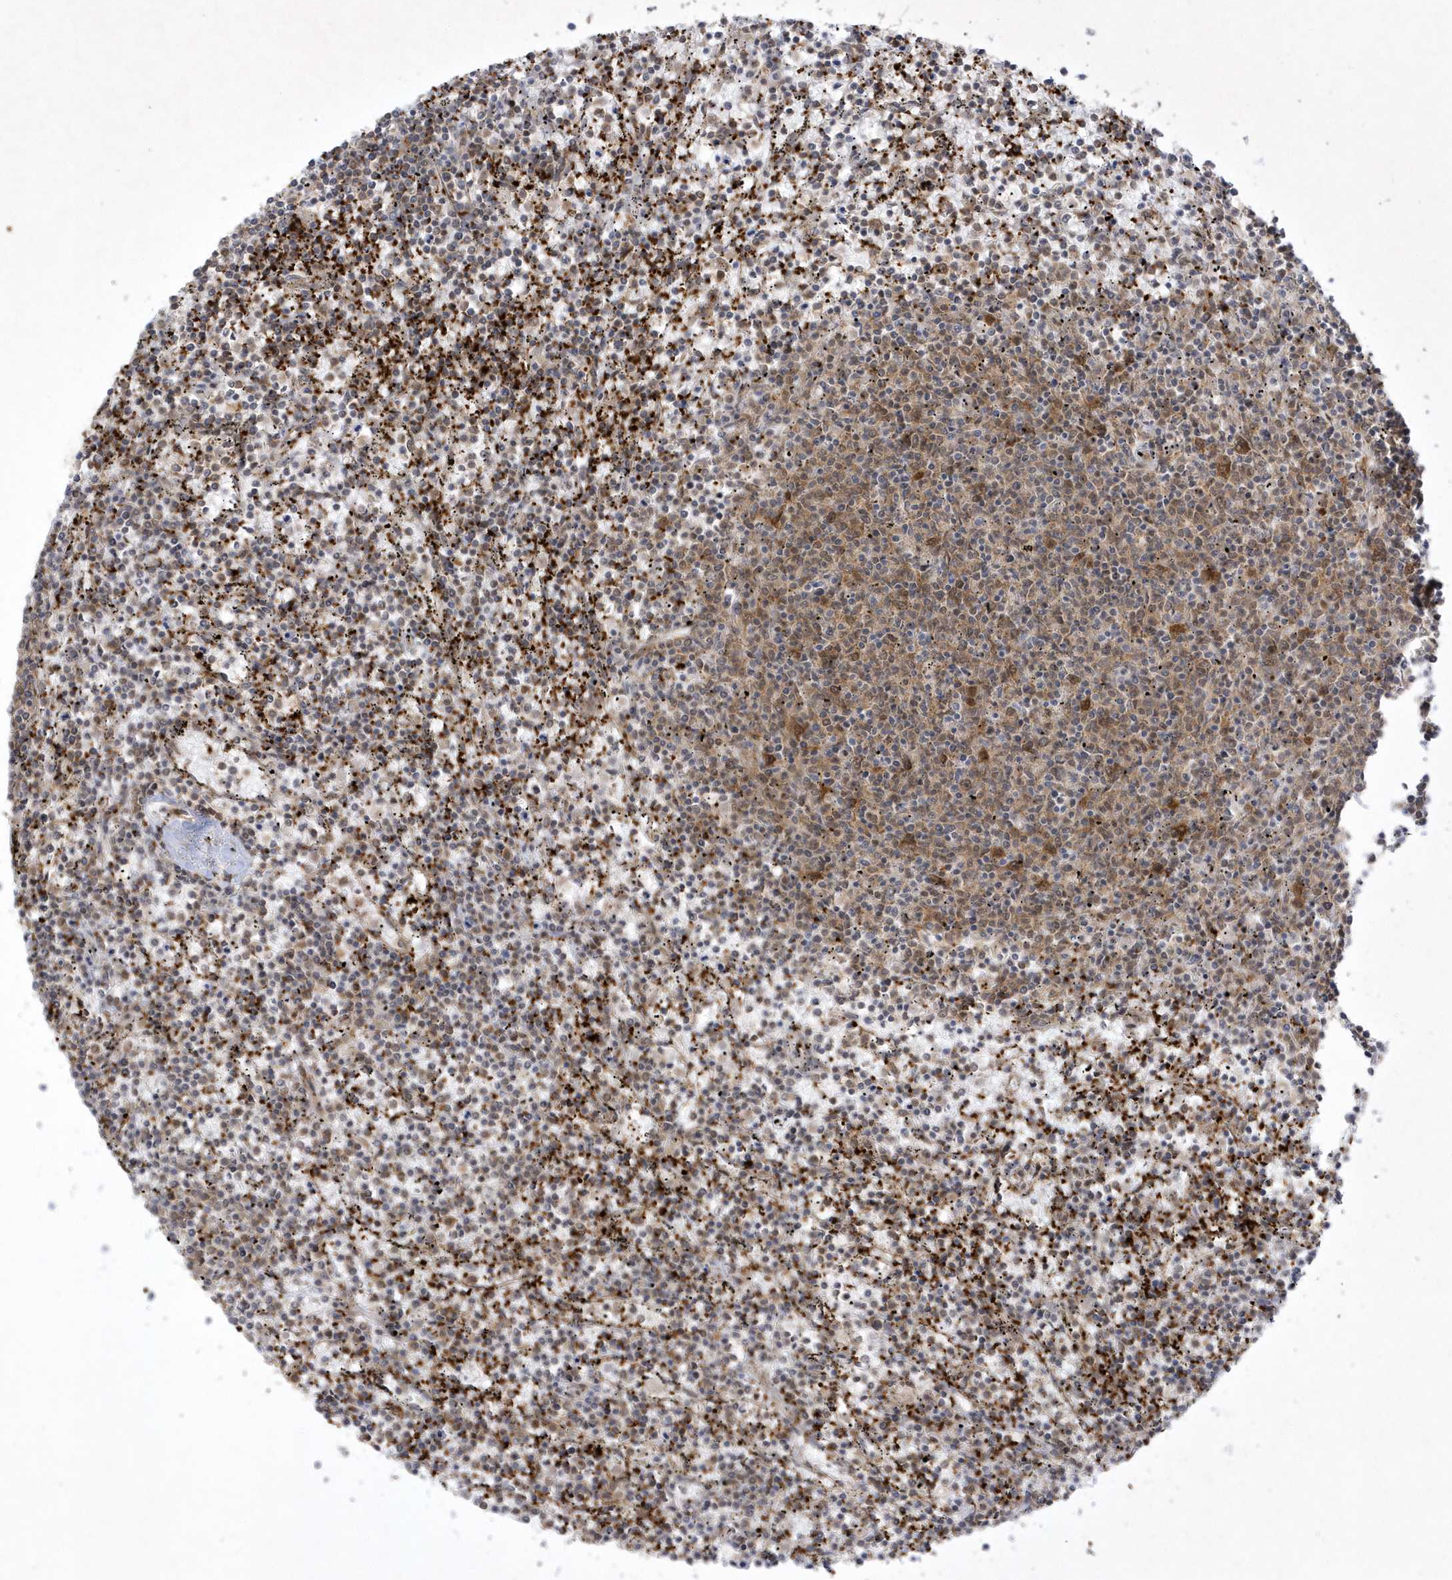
{"staining": {"intensity": "weak", "quantity": "25%-75%", "location": "cytoplasmic/membranous"}, "tissue": "lymphoma", "cell_type": "Tumor cells", "image_type": "cancer", "snomed": [{"axis": "morphology", "description": "Malignant lymphoma, non-Hodgkin's type, Low grade"}, {"axis": "topography", "description": "Spleen"}], "caption": "Protein expression analysis of lymphoma shows weak cytoplasmic/membranous expression in approximately 25%-75% of tumor cells.", "gene": "NAF1", "patient": {"sex": "female", "age": 50}}